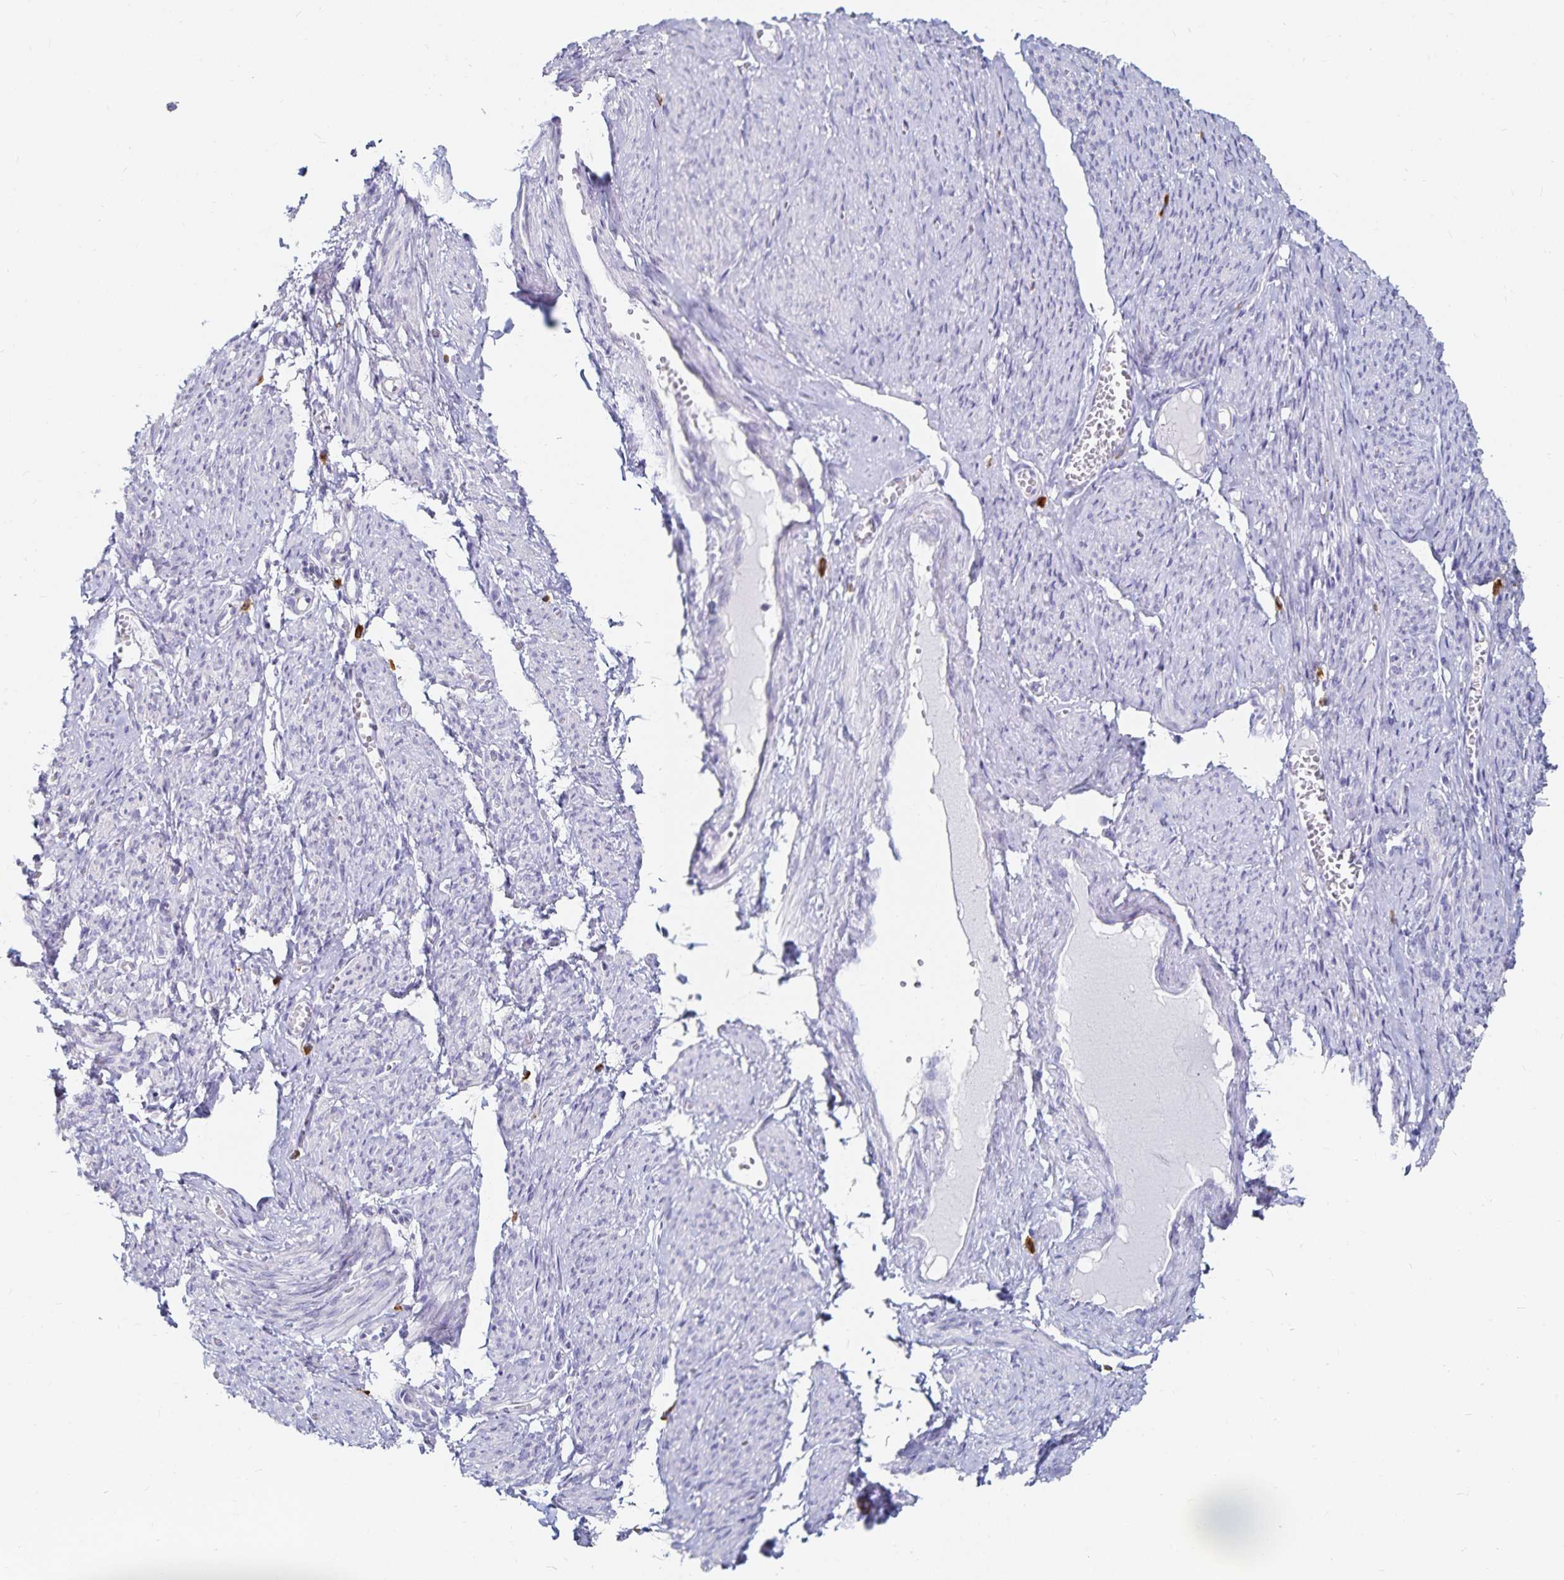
{"staining": {"intensity": "negative", "quantity": "none", "location": "none"}, "tissue": "smooth muscle", "cell_type": "Smooth muscle cells", "image_type": "normal", "snomed": [{"axis": "morphology", "description": "Normal tissue, NOS"}, {"axis": "topography", "description": "Smooth muscle"}], "caption": "Immunohistochemical staining of unremarkable human smooth muscle displays no significant expression in smooth muscle cells. (DAB (3,3'-diaminobenzidine) immunohistochemistry visualized using brightfield microscopy, high magnification).", "gene": "TNIP1", "patient": {"sex": "female", "age": 65}}